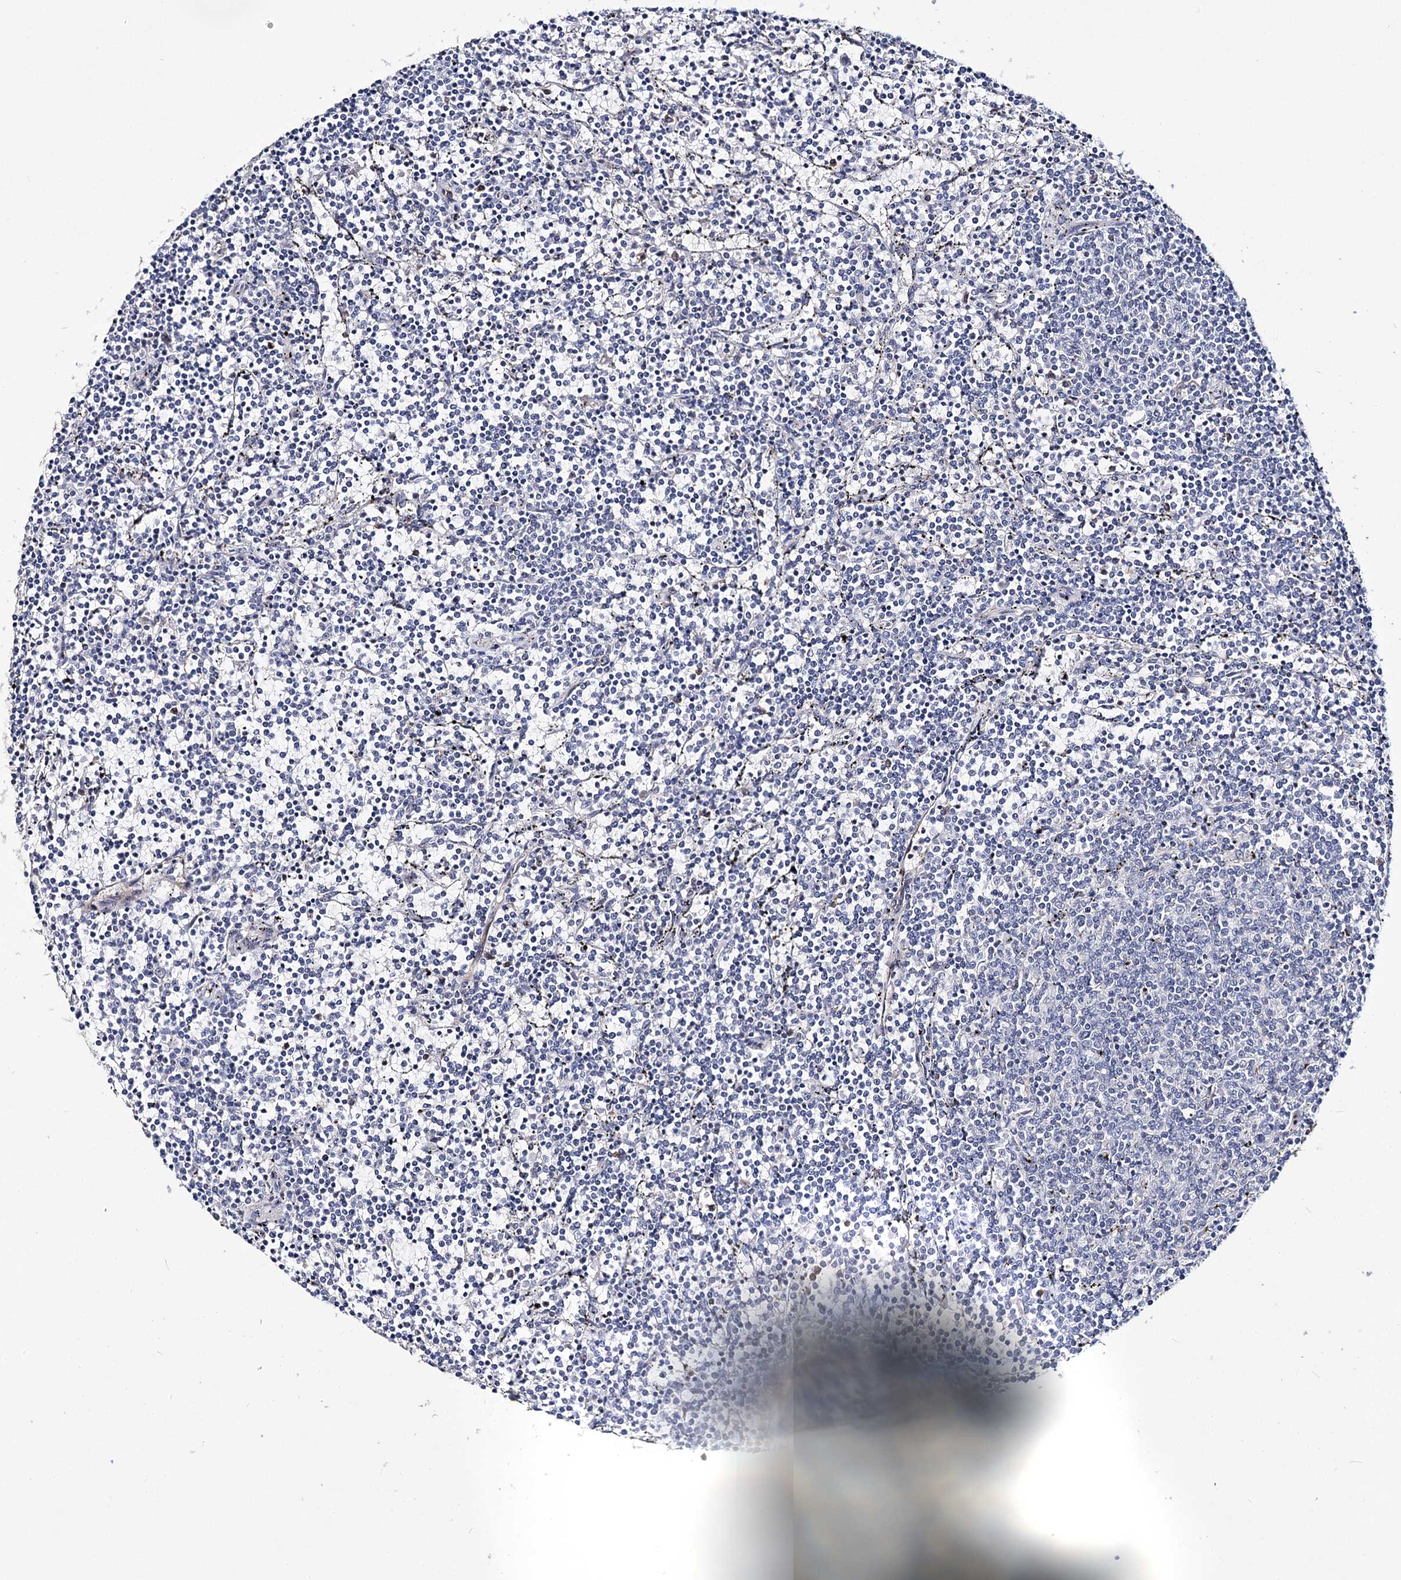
{"staining": {"intensity": "negative", "quantity": "none", "location": "none"}, "tissue": "lymphoma", "cell_type": "Tumor cells", "image_type": "cancer", "snomed": [{"axis": "morphology", "description": "Malignant lymphoma, non-Hodgkin's type, Low grade"}, {"axis": "topography", "description": "Spleen"}], "caption": "Tumor cells are negative for protein expression in human lymphoma.", "gene": "TMEM218", "patient": {"sex": "female", "age": 50}}